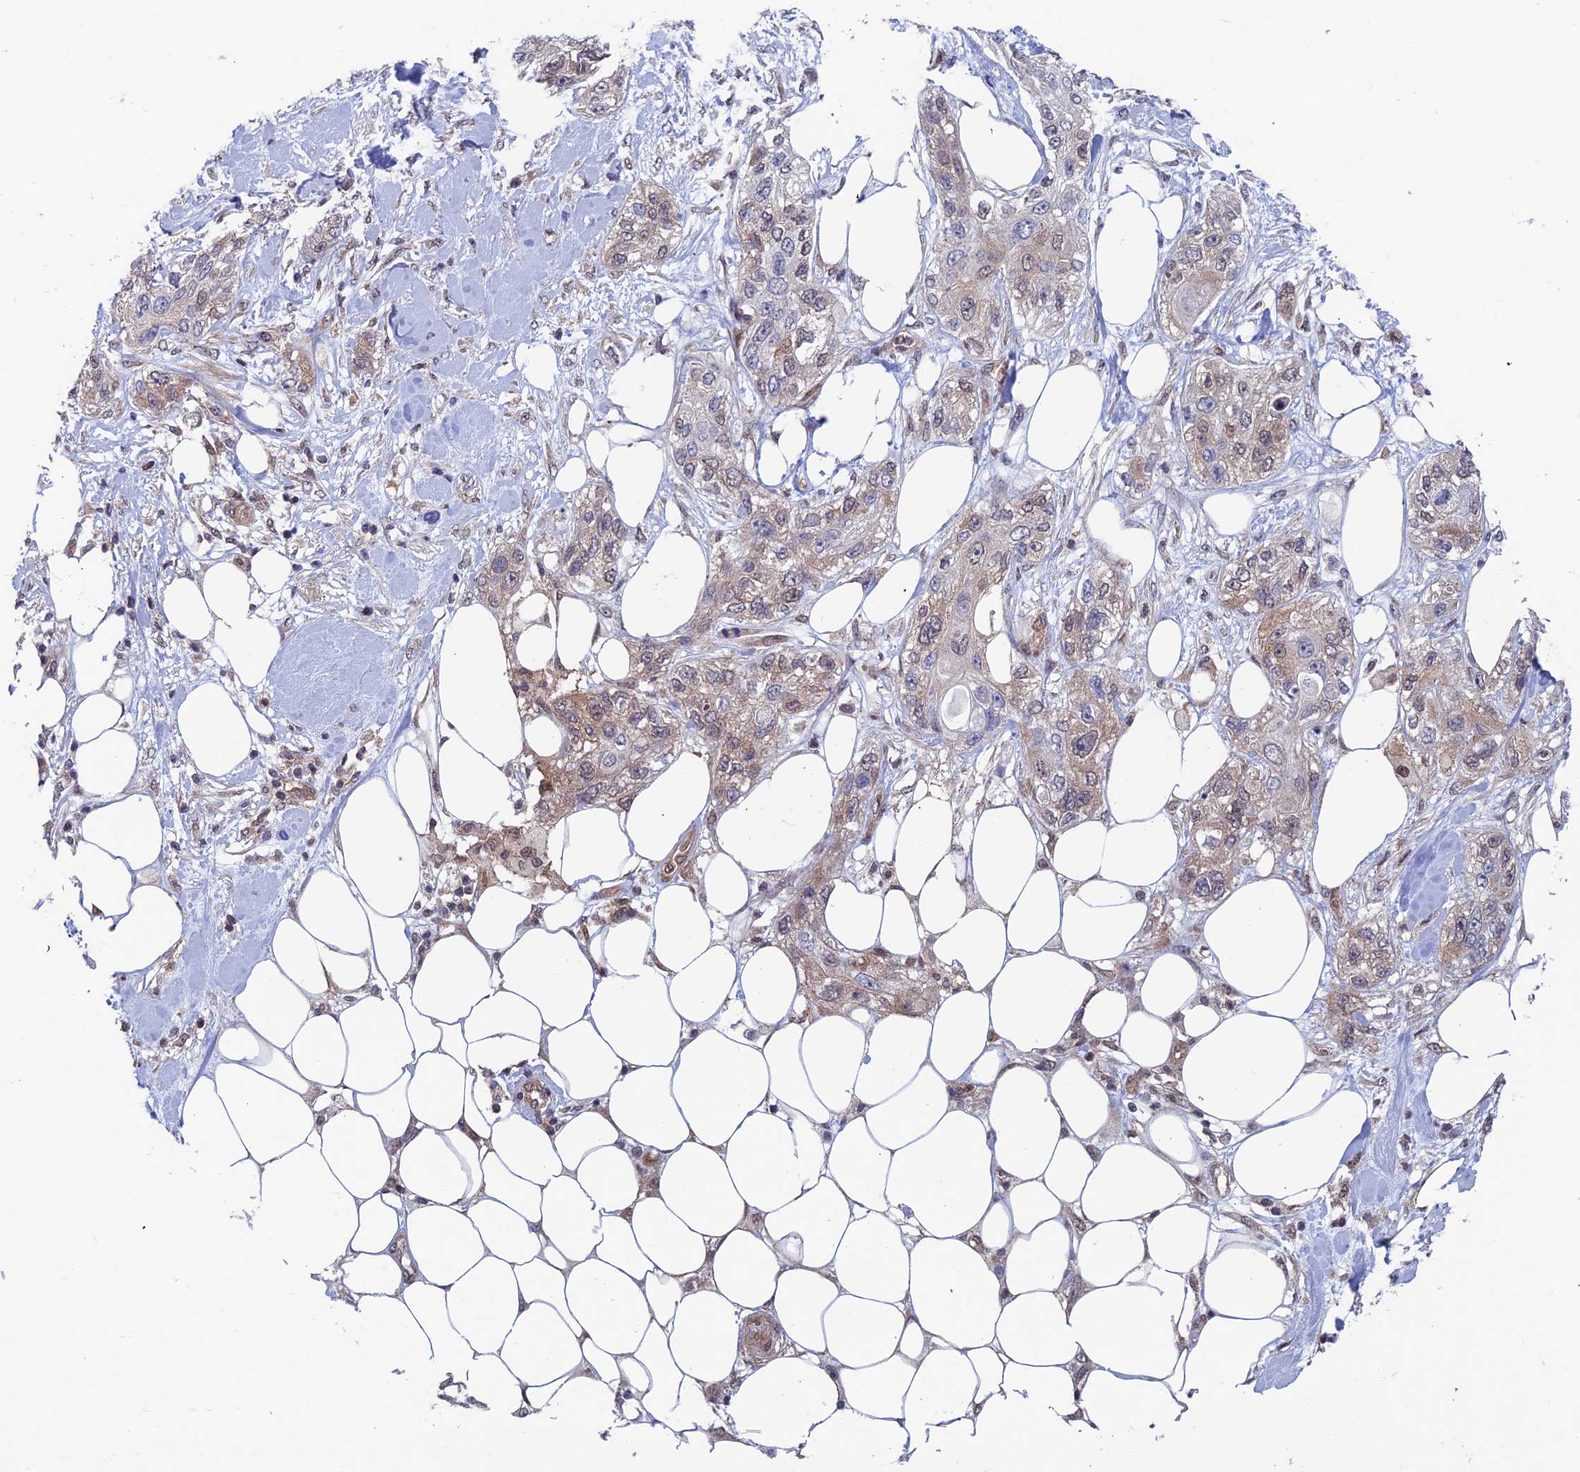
{"staining": {"intensity": "weak", "quantity": "25%-75%", "location": "cytoplasmic/membranous,nuclear"}, "tissue": "skin cancer", "cell_type": "Tumor cells", "image_type": "cancer", "snomed": [{"axis": "morphology", "description": "Normal tissue, NOS"}, {"axis": "morphology", "description": "Squamous cell carcinoma, NOS"}, {"axis": "topography", "description": "Skin"}], "caption": "Protein expression analysis of squamous cell carcinoma (skin) exhibits weak cytoplasmic/membranous and nuclear staining in approximately 25%-75% of tumor cells. The staining was performed using DAB, with brown indicating positive protein expression. Nuclei are stained blue with hematoxylin.", "gene": "IGBP1", "patient": {"sex": "male", "age": 72}}